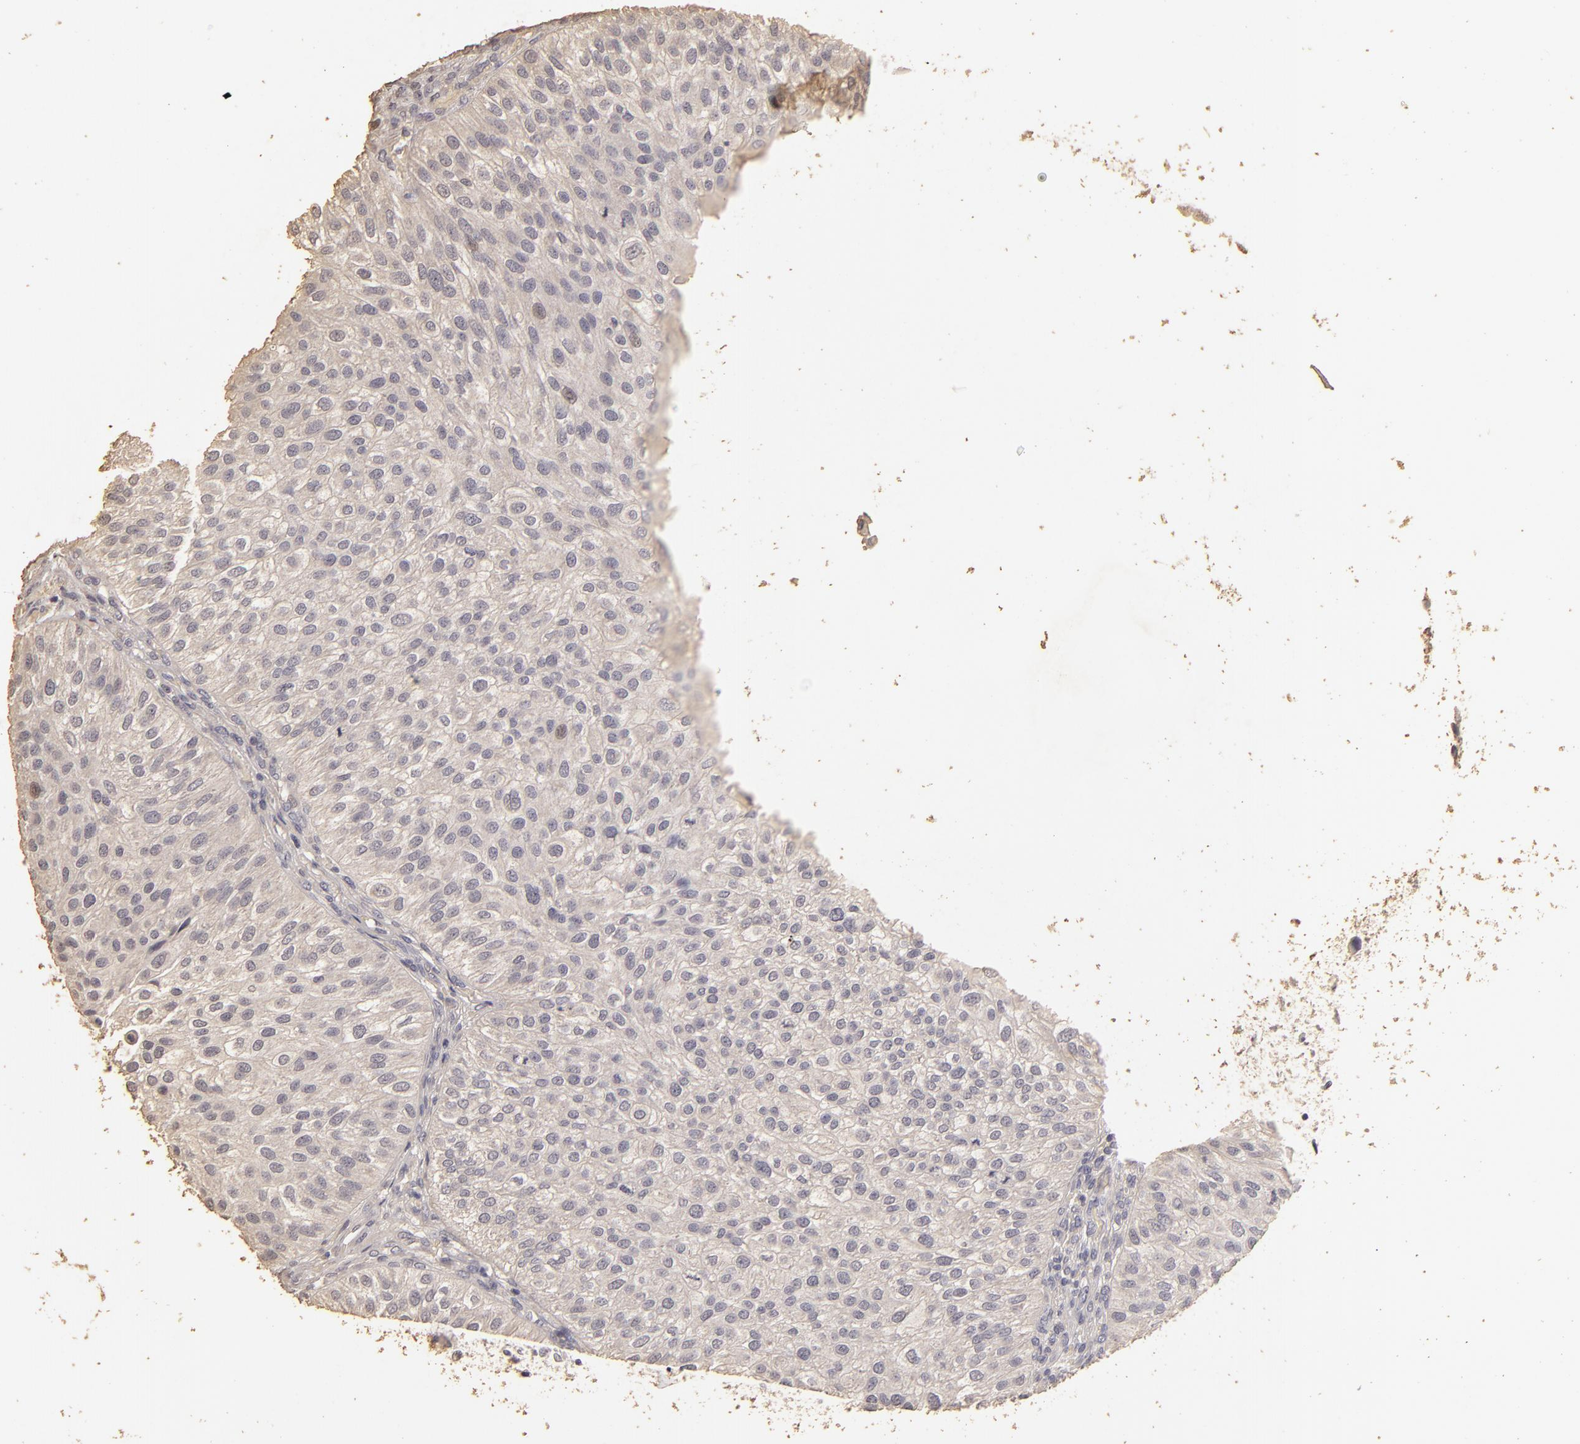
{"staining": {"intensity": "negative", "quantity": "none", "location": "none"}, "tissue": "urothelial cancer", "cell_type": "Tumor cells", "image_type": "cancer", "snomed": [{"axis": "morphology", "description": "Urothelial carcinoma, Low grade"}, {"axis": "topography", "description": "Urinary bladder"}], "caption": "Histopathology image shows no significant protein staining in tumor cells of low-grade urothelial carcinoma.", "gene": "BCL2L13", "patient": {"sex": "female", "age": 89}}